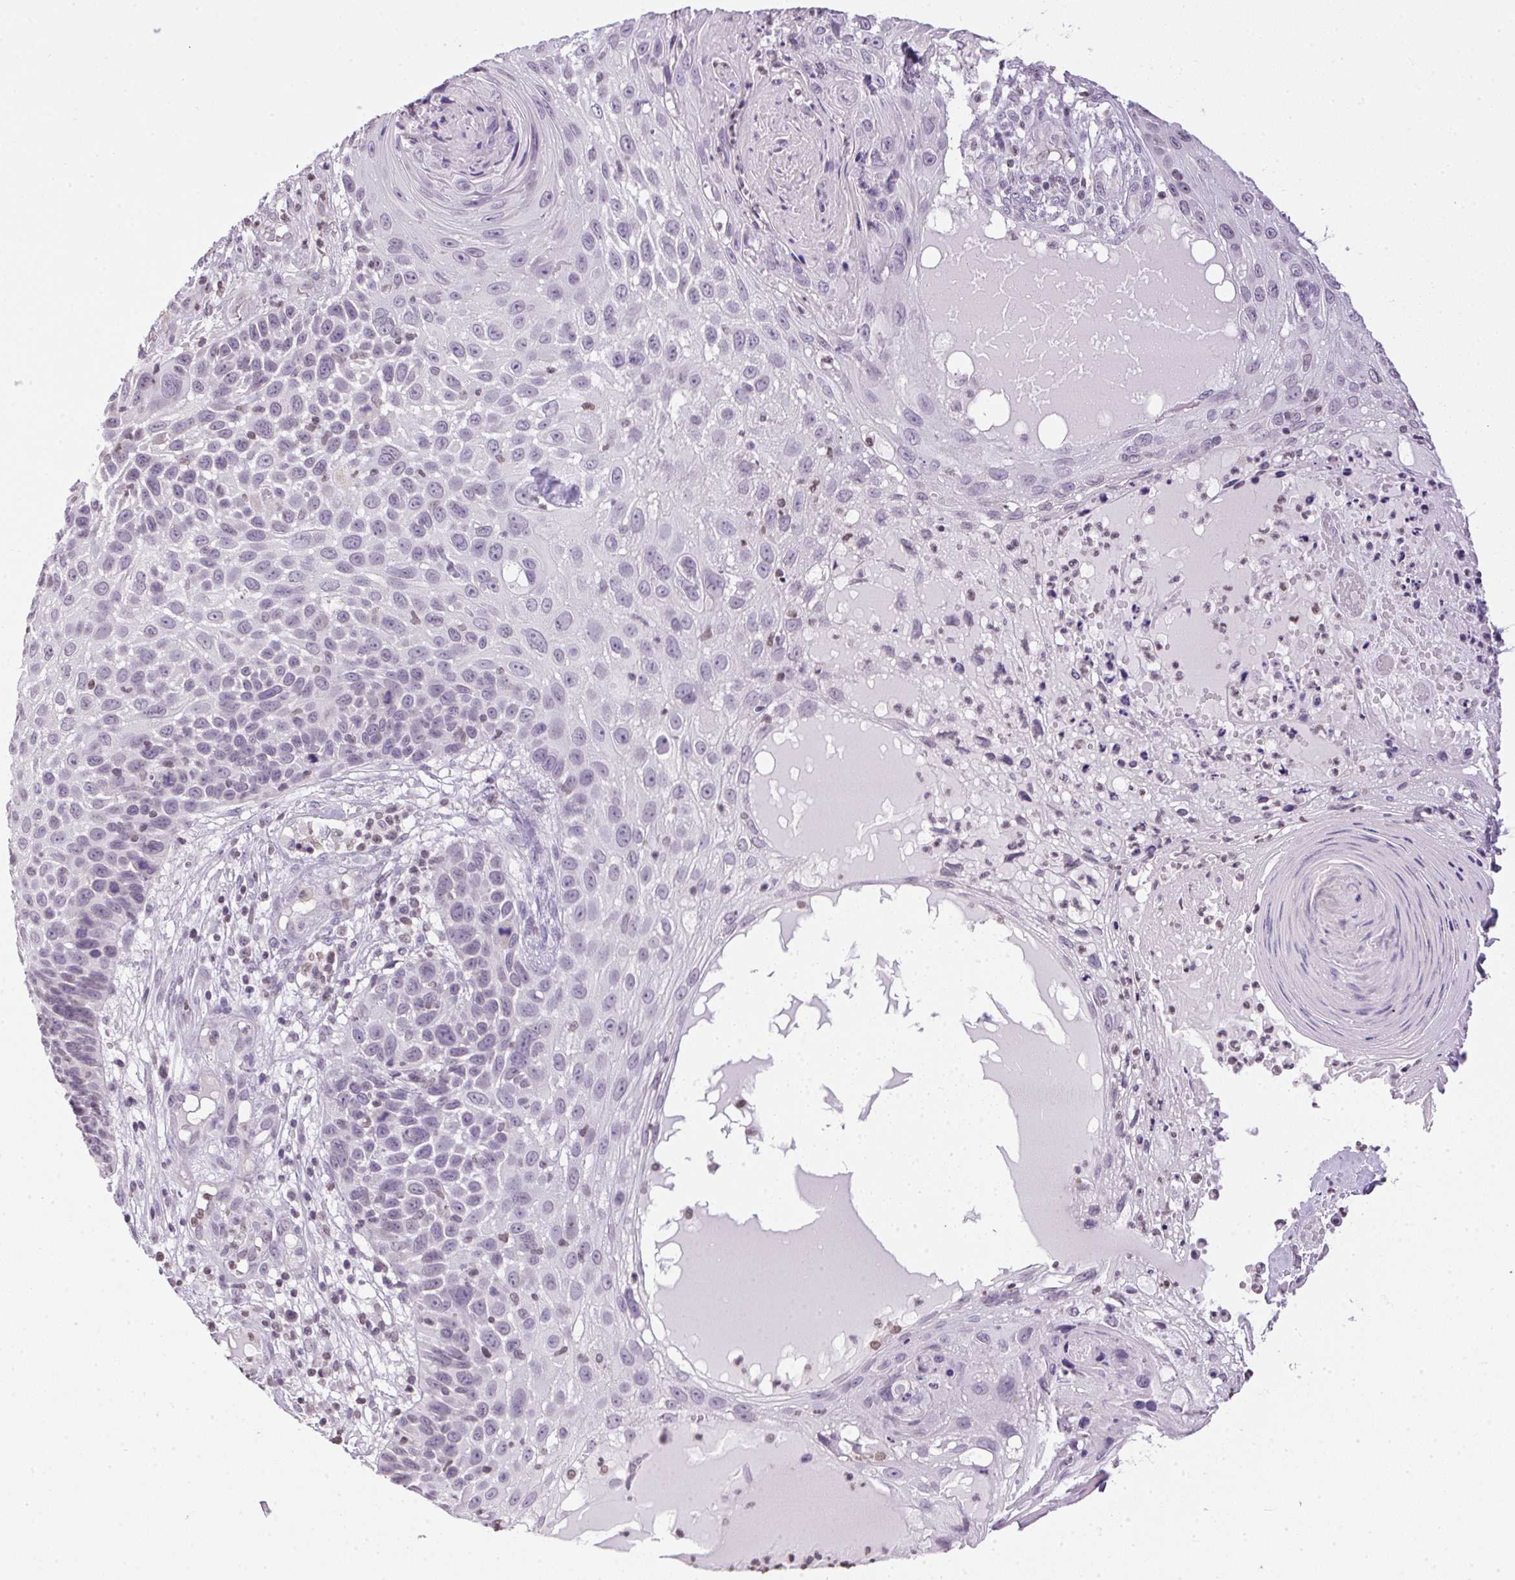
{"staining": {"intensity": "negative", "quantity": "none", "location": "none"}, "tissue": "skin cancer", "cell_type": "Tumor cells", "image_type": "cancer", "snomed": [{"axis": "morphology", "description": "Squamous cell carcinoma, NOS"}, {"axis": "topography", "description": "Skin"}], "caption": "The photomicrograph reveals no significant staining in tumor cells of skin cancer. (DAB (3,3'-diaminobenzidine) immunohistochemistry (IHC) with hematoxylin counter stain).", "gene": "PRL", "patient": {"sex": "male", "age": 92}}